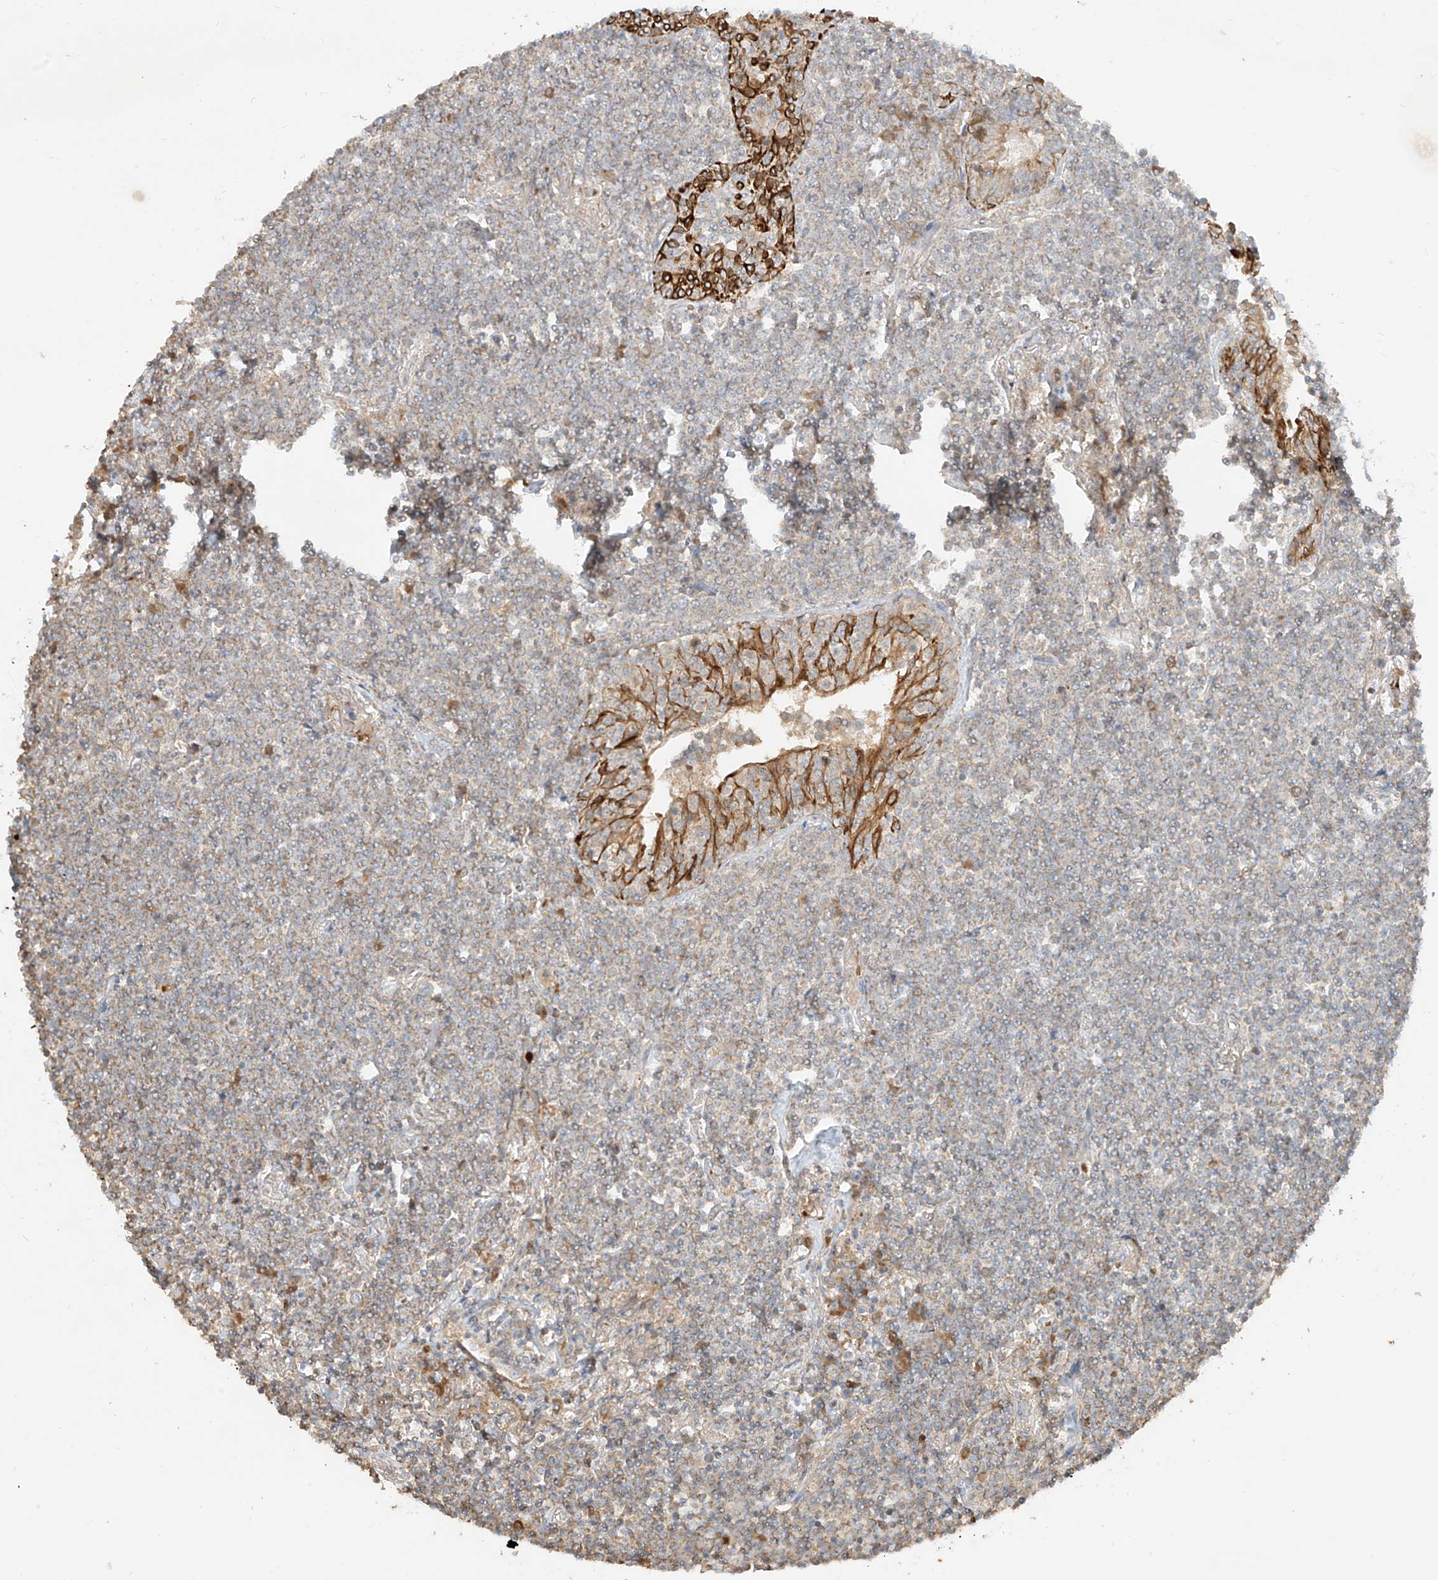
{"staining": {"intensity": "negative", "quantity": "none", "location": "none"}, "tissue": "lymphoma", "cell_type": "Tumor cells", "image_type": "cancer", "snomed": [{"axis": "morphology", "description": "Malignant lymphoma, non-Hodgkin's type, Low grade"}, {"axis": "topography", "description": "Lung"}], "caption": "The photomicrograph shows no staining of tumor cells in lymphoma. (Brightfield microscopy of DAB (3,3'-diaminobenzidine) IHC at high magnification).", "gene": "KPNA7", "patient": {"sex": "female", "age": 71}}